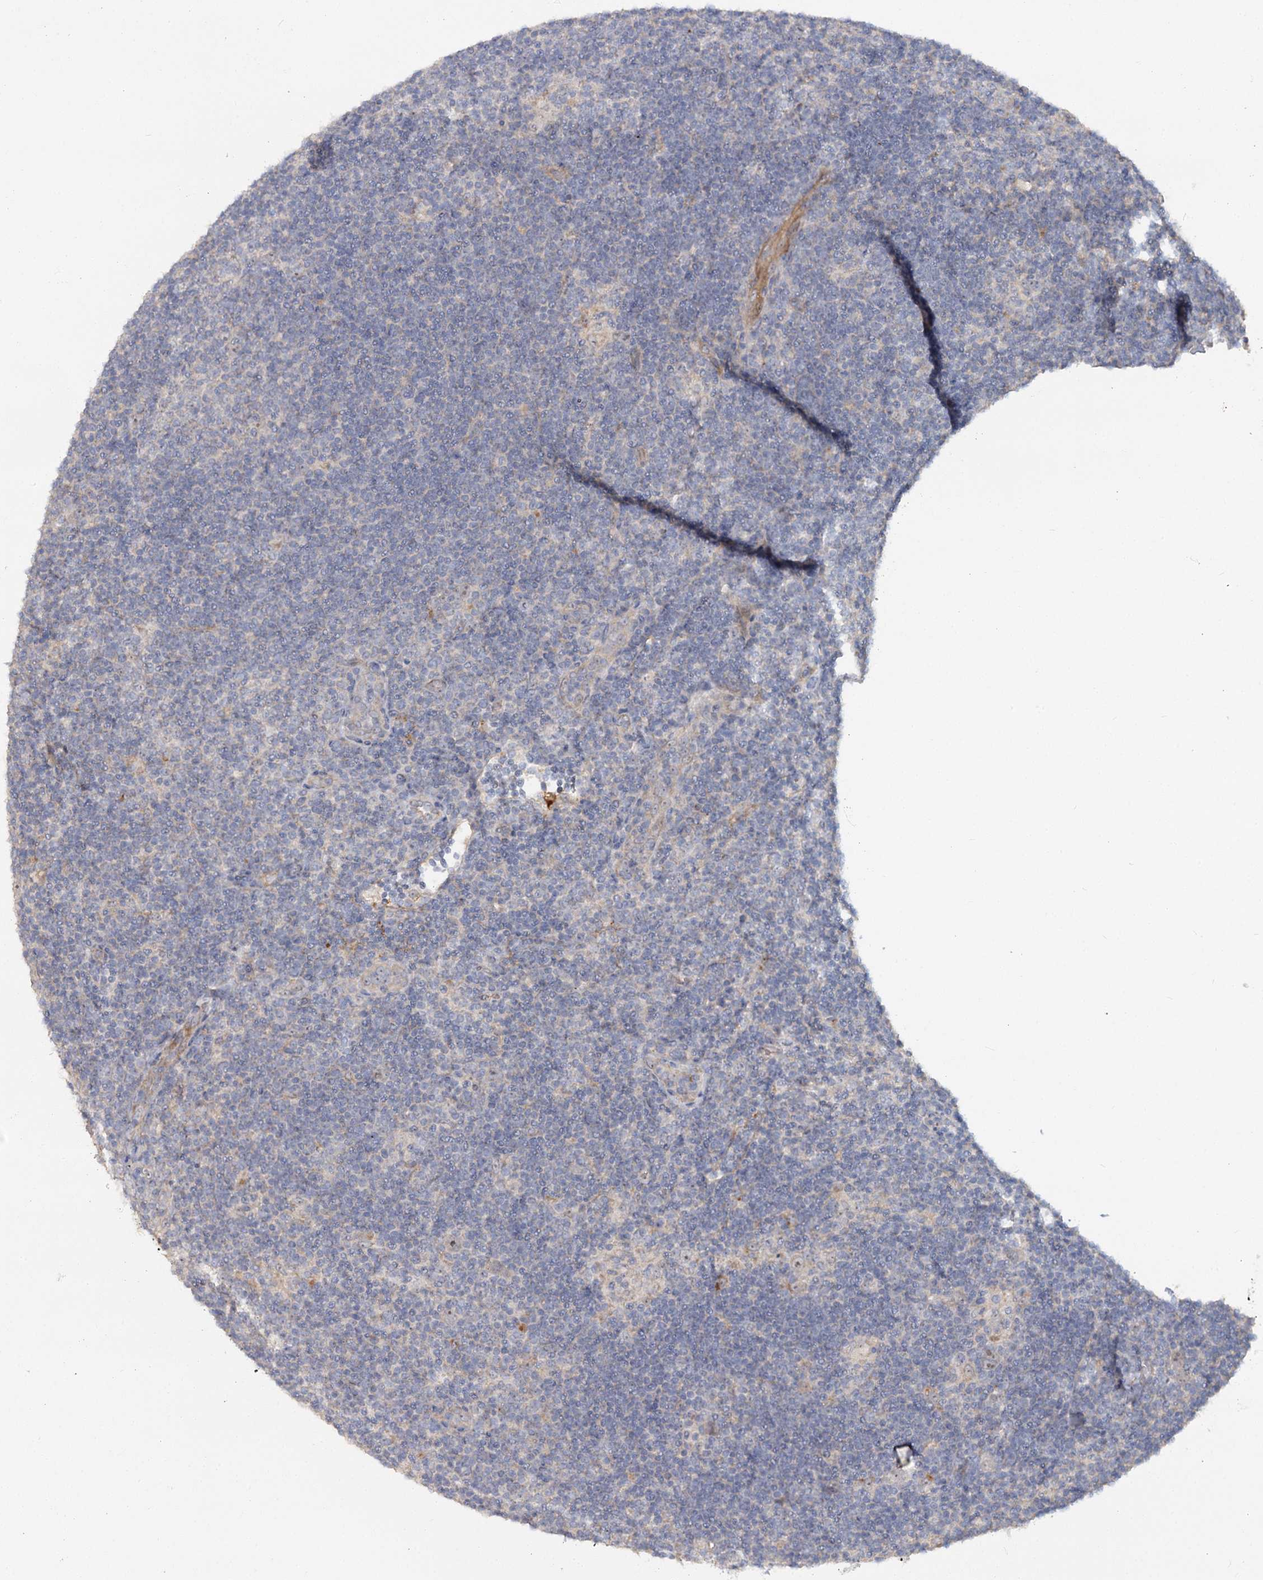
{"staining": {"intensity": "weak", "quantity": "<25%", "location": "cytoplasmic/membranous"}, "tissue": "lymphoma", "cell_type": "Tumor cells", "image_type": "cancer", "snomed": [{"axis": "morphology", "description": "Hodgkin's disease, NOS"}, {"axis": "topography", "description": "Lymph node"}], "caption": "IHC of Hodgkin's disease shows no expression in tumor cells.", "gene": "ANGPTL5", "patient": {"sex": "female", "age": 57}}